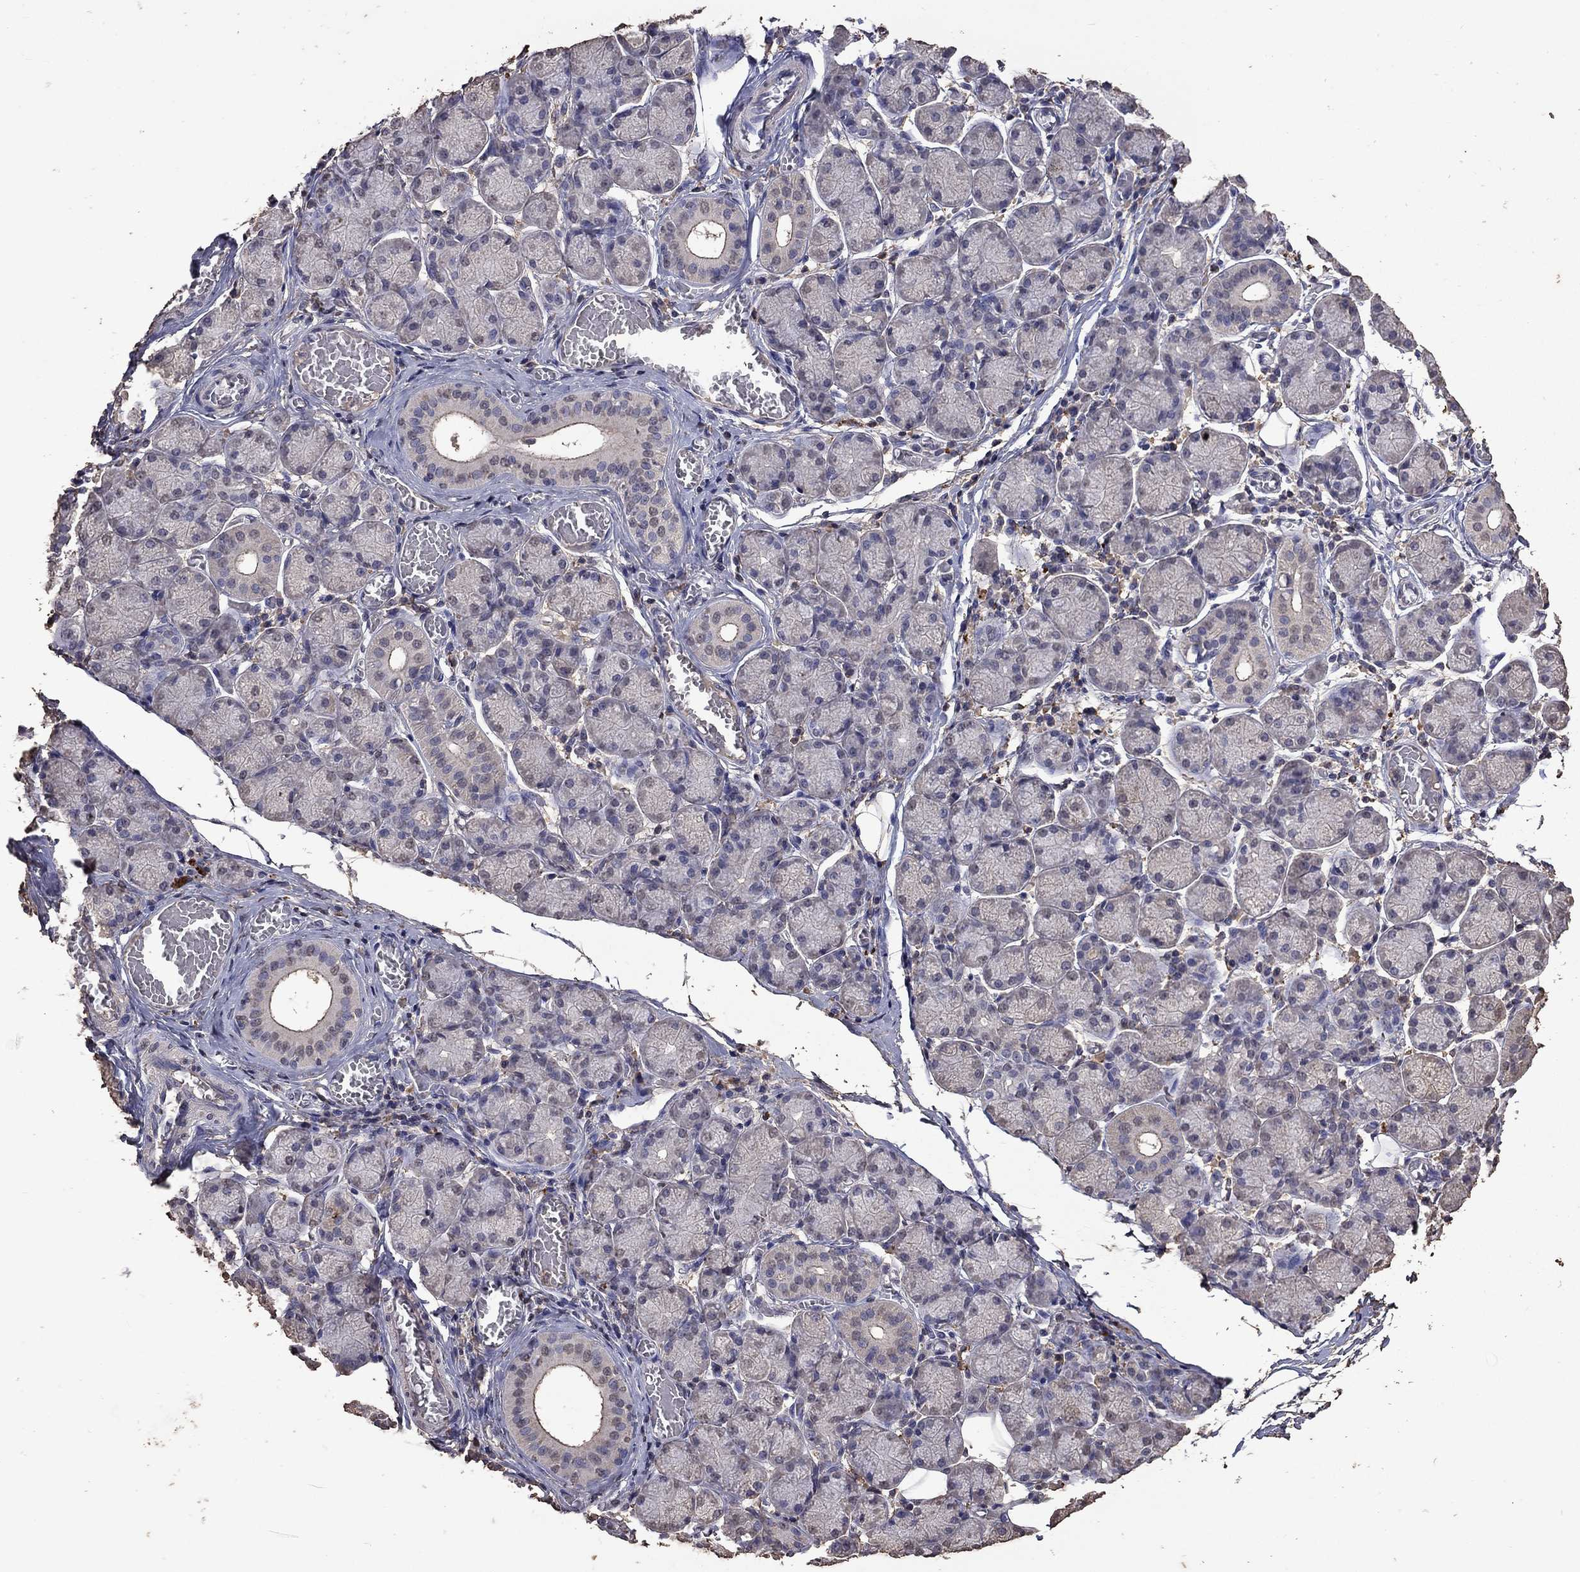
{"staining": {"intensity": "strong", "quantity": "<25%", "location": "cytoplasmic/membranous"}, "tissue": "salivary gland", "cell_type": "Glandular cells", "image_type": "normal", "snomed": [{"axis": "morphology", "description": "Normal tissue, NOS"}, {"axis": "topography", "description": "Salivary gland"}, {"axis": "topography", "description": "Peripheral nerve tissue"}], "caption": "A micrograph of human salivary gland stained for a protein demonstrates strong cytoplasmic/membranous brown staining in glandular cells.", "gene": "SERPINA5", "patient": {"sex": "female", "age": 24}}